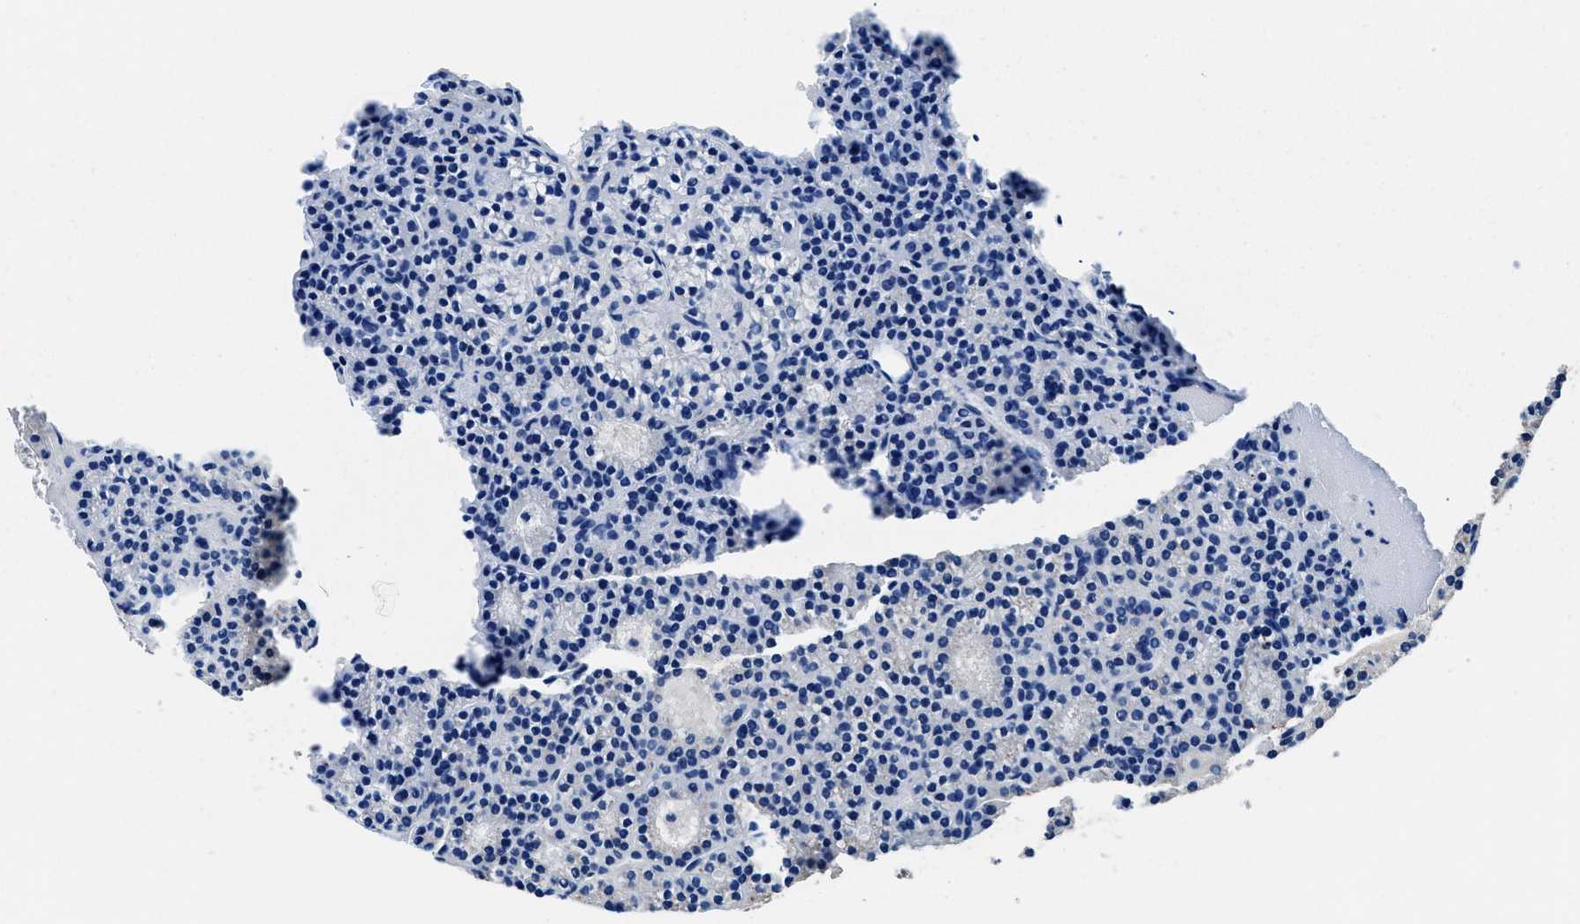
{"staining": {"intensity": "negative", "quantity": "none", "location": "none"}, "tissue": "parathyroid gland", "cell_type": "Glandular cells", "image_type": "normal", "snomed": [{"axis": "morphology", "description": "Normal tissue, NOS"}, {"axis": "morphology", "description": "Adenoma, NOS"}, {"axis": "topography", "description": "Parathyroid gland"}], "caption": "An immunohistochemistry (IHC) photomicrograph of unremarkable parathyroid gland is shown. There is no staining in glandular cells of parathyroid gland. (Brightfield microscopy of DAB immunohistochemistry (IHC) at high magnification).", "gene": "NEU1", "patient": {"sex": "female", "age": 64}}